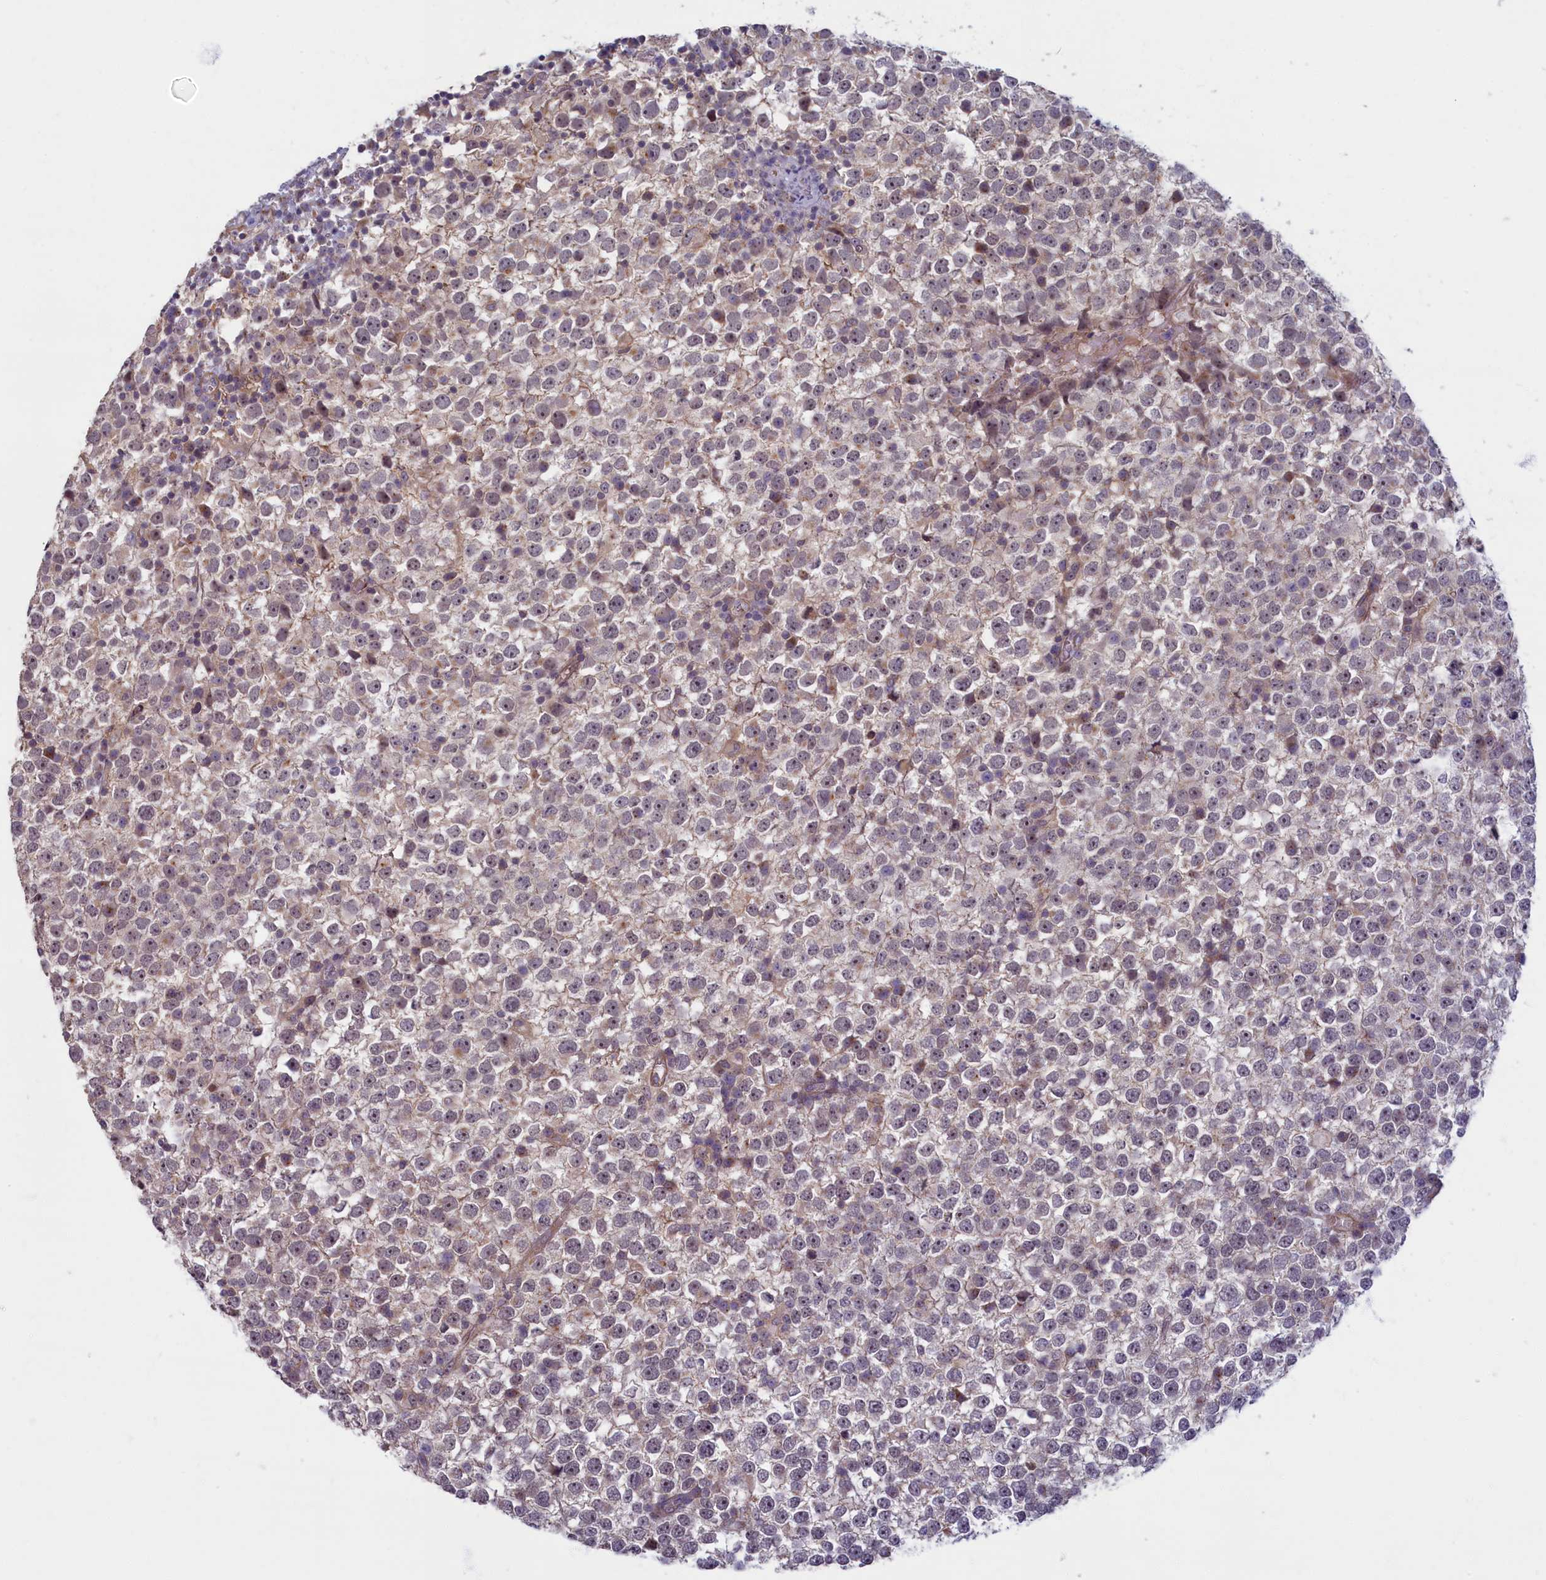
{"staining": {"intensity": "weak", "quantity": "<25%", "location": "cytoplasmic/membranous"}, "tissue": "testis cancer", "cell_type": "Tumor cells", "image_type": "cancer", "snomed": [{"axis": "morphology", "description": "Seminoma, NOS"}, {"axis": "topography", "description": "Testis"}], "caption": "Immunohistochemistry (IHC) image of human seminoma (testis) stained for a protein (brown), which exhibits no positivity in tumor cells. (DAB immunohistochemistry with hematoxylin counter stain).", "gene": "TRPM4", "patient": {"sex": "male", "age": 65}}